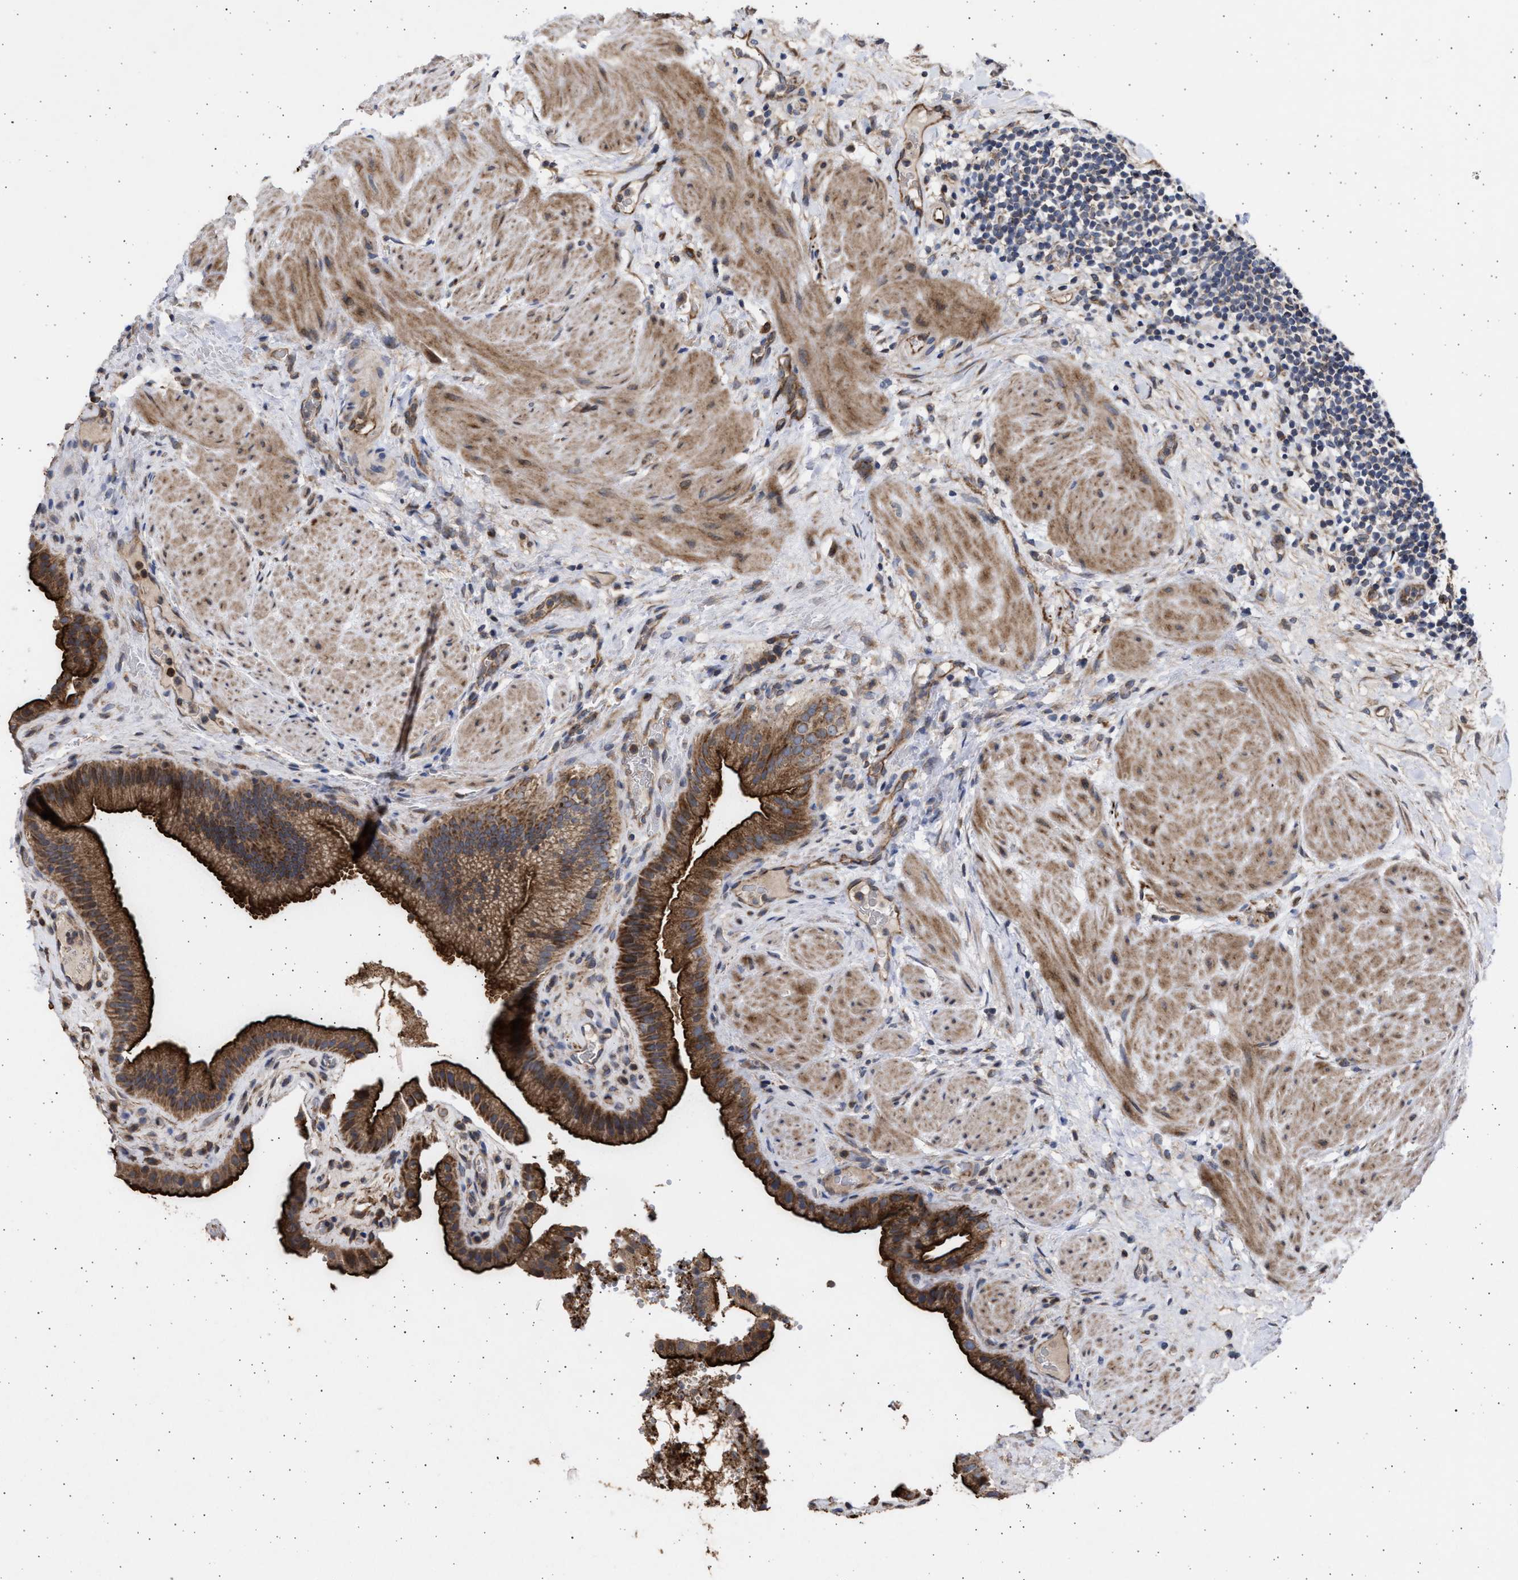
{"staining": {"intensity": "strong", "quantity": ">75%", "location": "cytoplasmic/membranous"}, "tissue": "gallbladder", "cell_type": "Glandular cells", "image_type": "normal", "snomed": [{"axis": "morphology", "description": "Normal tissue, NOS"}, {"axis": "topography", "description": "Gallbladder"}], "caption": "High-magnification brightfield microscopy of benign gallbladder stained with DAB (3,3'-diaminobenzidine) (brown) and counterstained with hematoxylin (blue). glandular cells exhibit strong cytoplasmic/membranous positivity is seen in about>75% of cells.", "gene": "TTC19", "patient": {"sex": "male", "age": 49}}